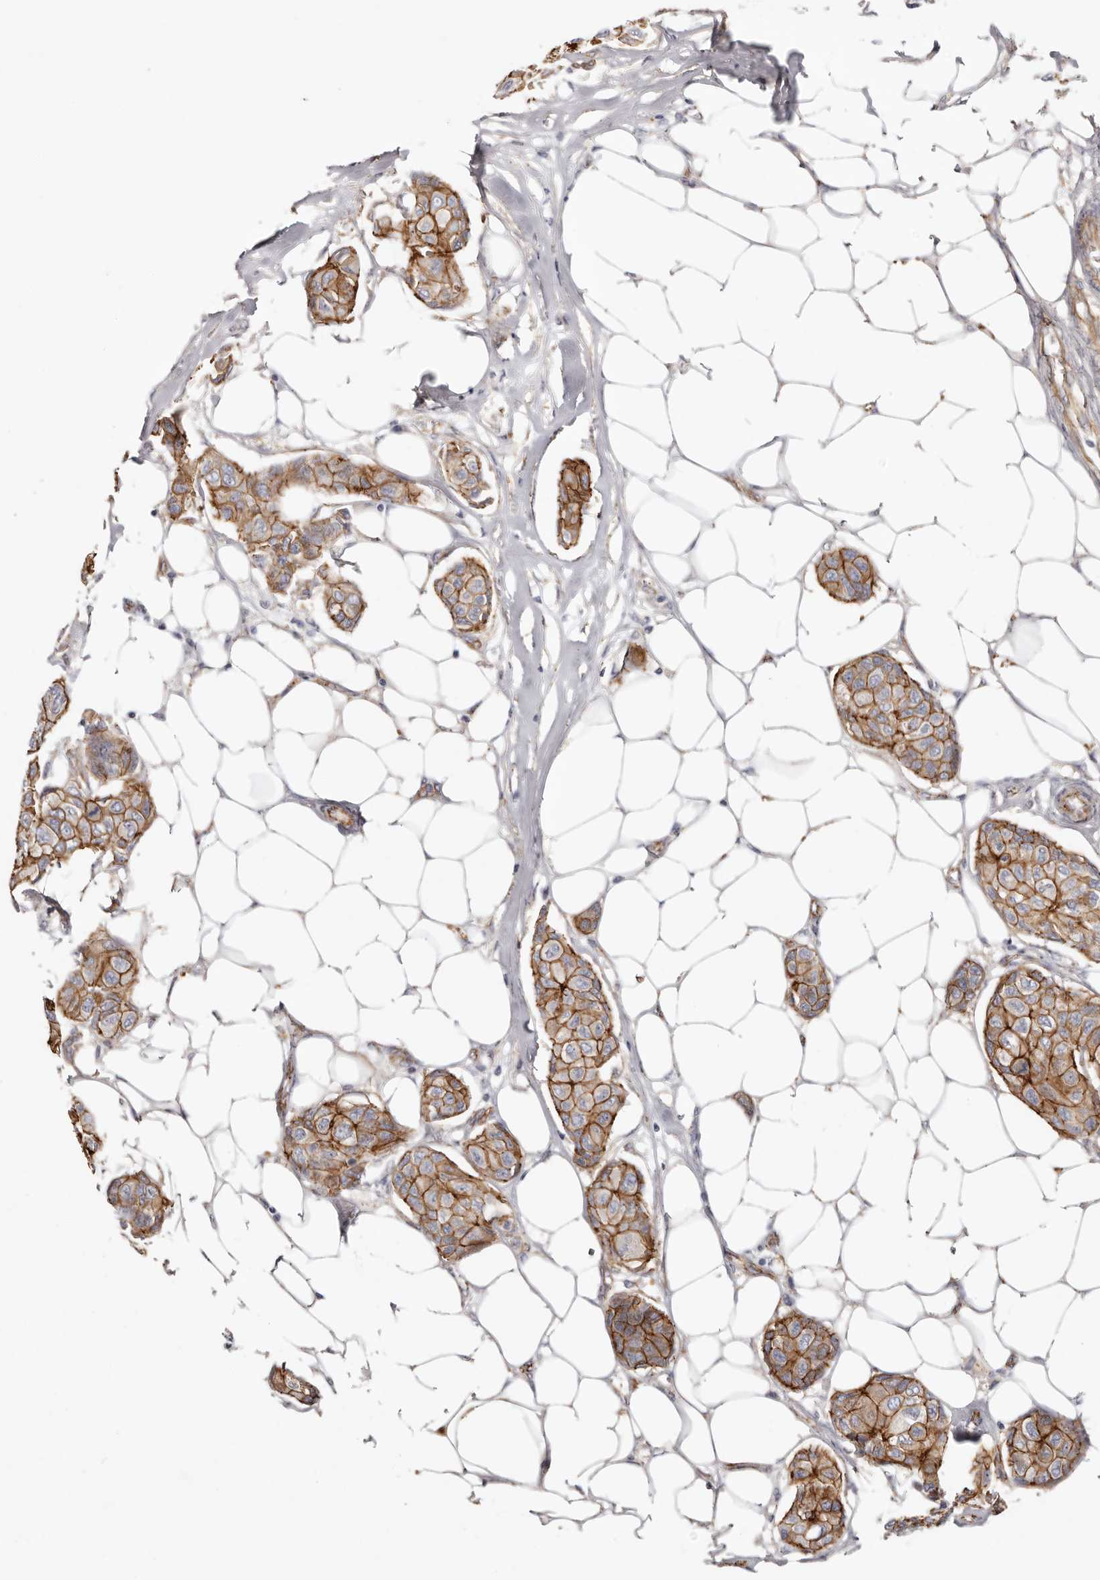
{"staining": {"intensity": "strong", "quantity": ">75%", "location": "cytoplasmic/membranous"}, "tissue": "breast cancer", "cell_type": "Tumor cells", "image_type": "cancer", "snomed": [{"axis": "morphology", "description": "Duct carcinoma"}, {"axis": "topography", "description": "Breast"}], "caption": "This histopathology image shows breast intraductal carcinoma stained with IHC to label a protein in brown. The cytoplasmic/membranous of tumor cells show strong positivity for the protein. Nuclei are counter-stained blue.", "gene": "CTNNB1", "patient": {"sex": "female", "age": 80}}